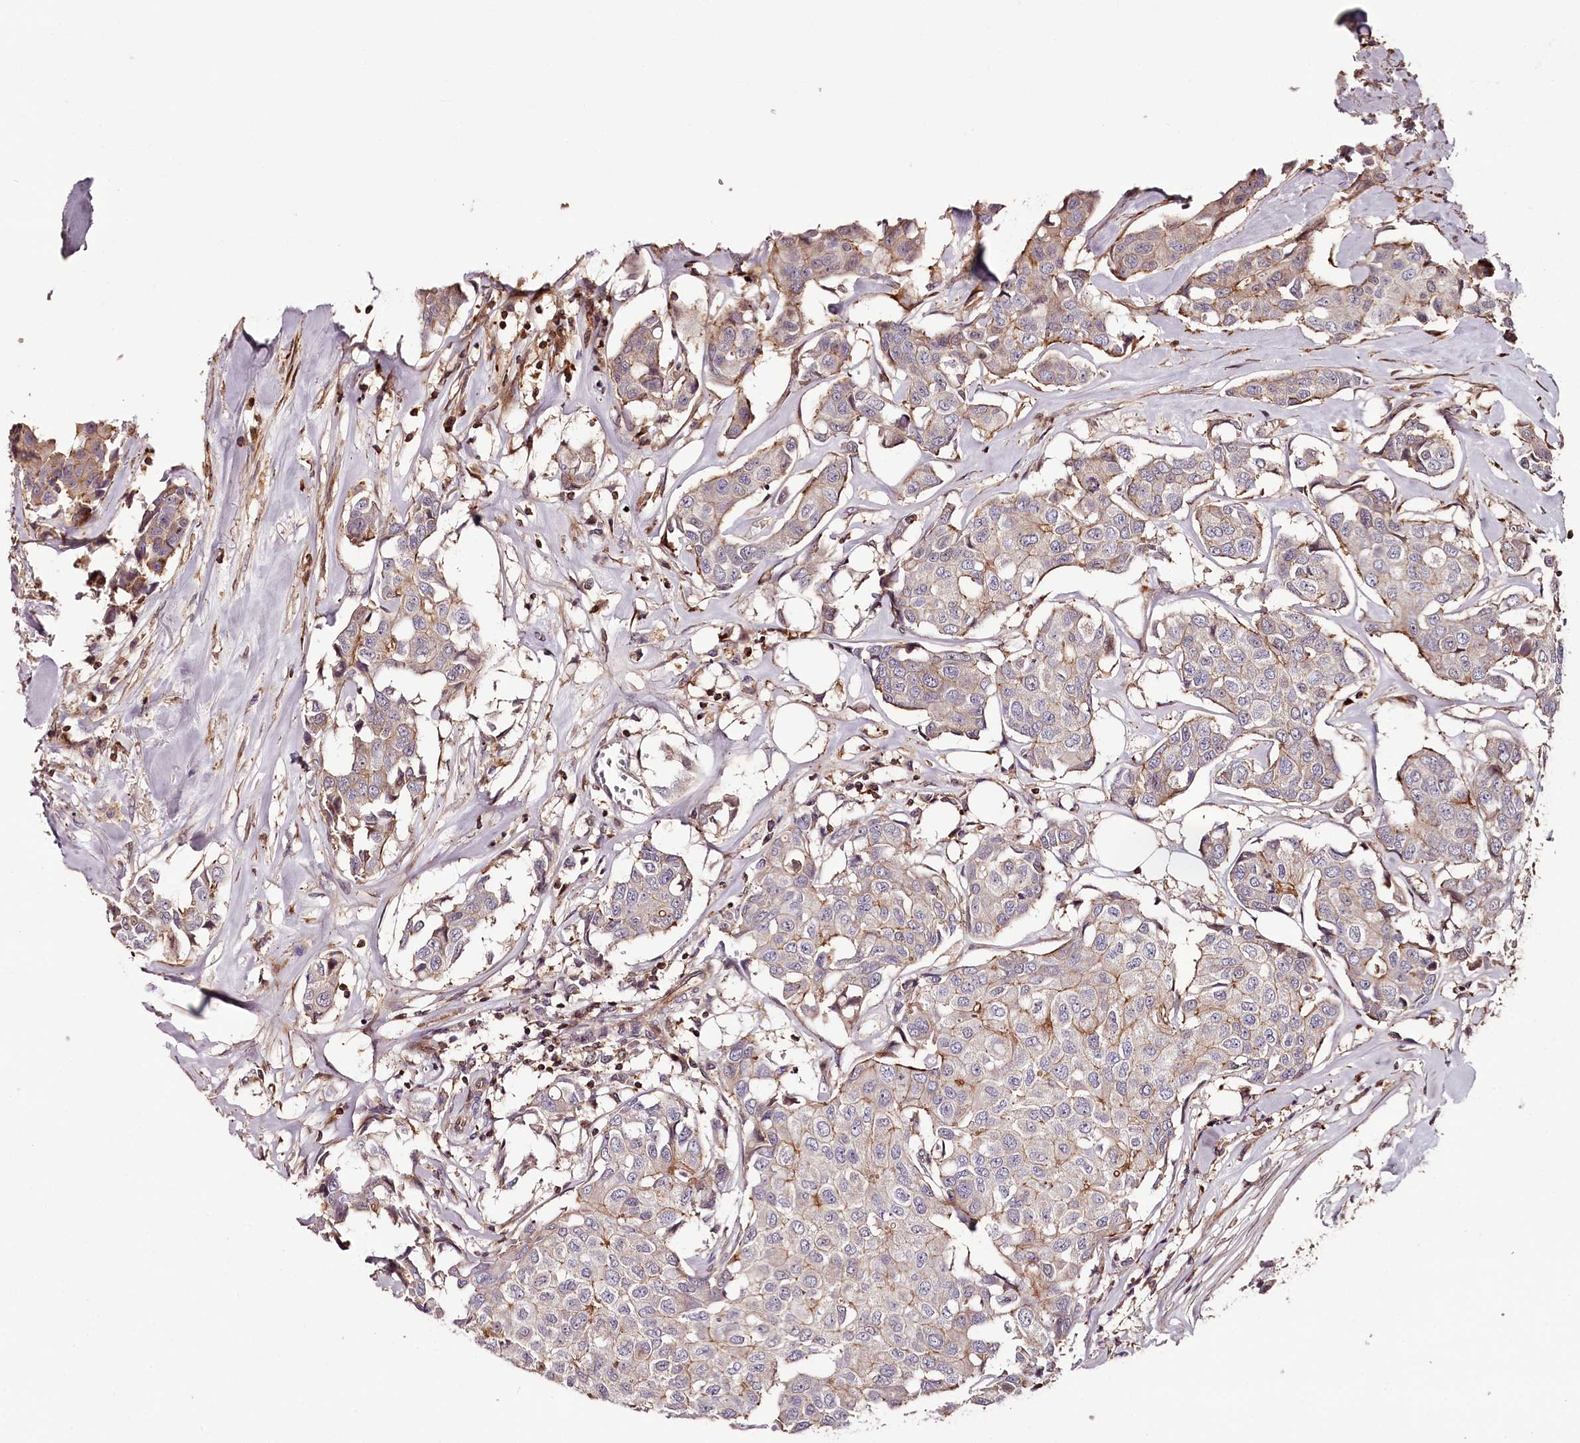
{"staining": {"intensity": "weak", "quantity": "<25%", "location": "cytoplasmic/membranous"}, "tissue": "breast cancer", "cell_type": "Tumor cells", "image_type": "cancer", "snomed": [{"axis": "morphology", "description": "Duct carcinoma"}, {"axis": "topography", "description": "Breast"}], "caption": "This is an IHC image of human breast cancer. There is no expression in tumor cells.", "gene": "KIF14", "patient": {"sex": "female", "age": 80}}